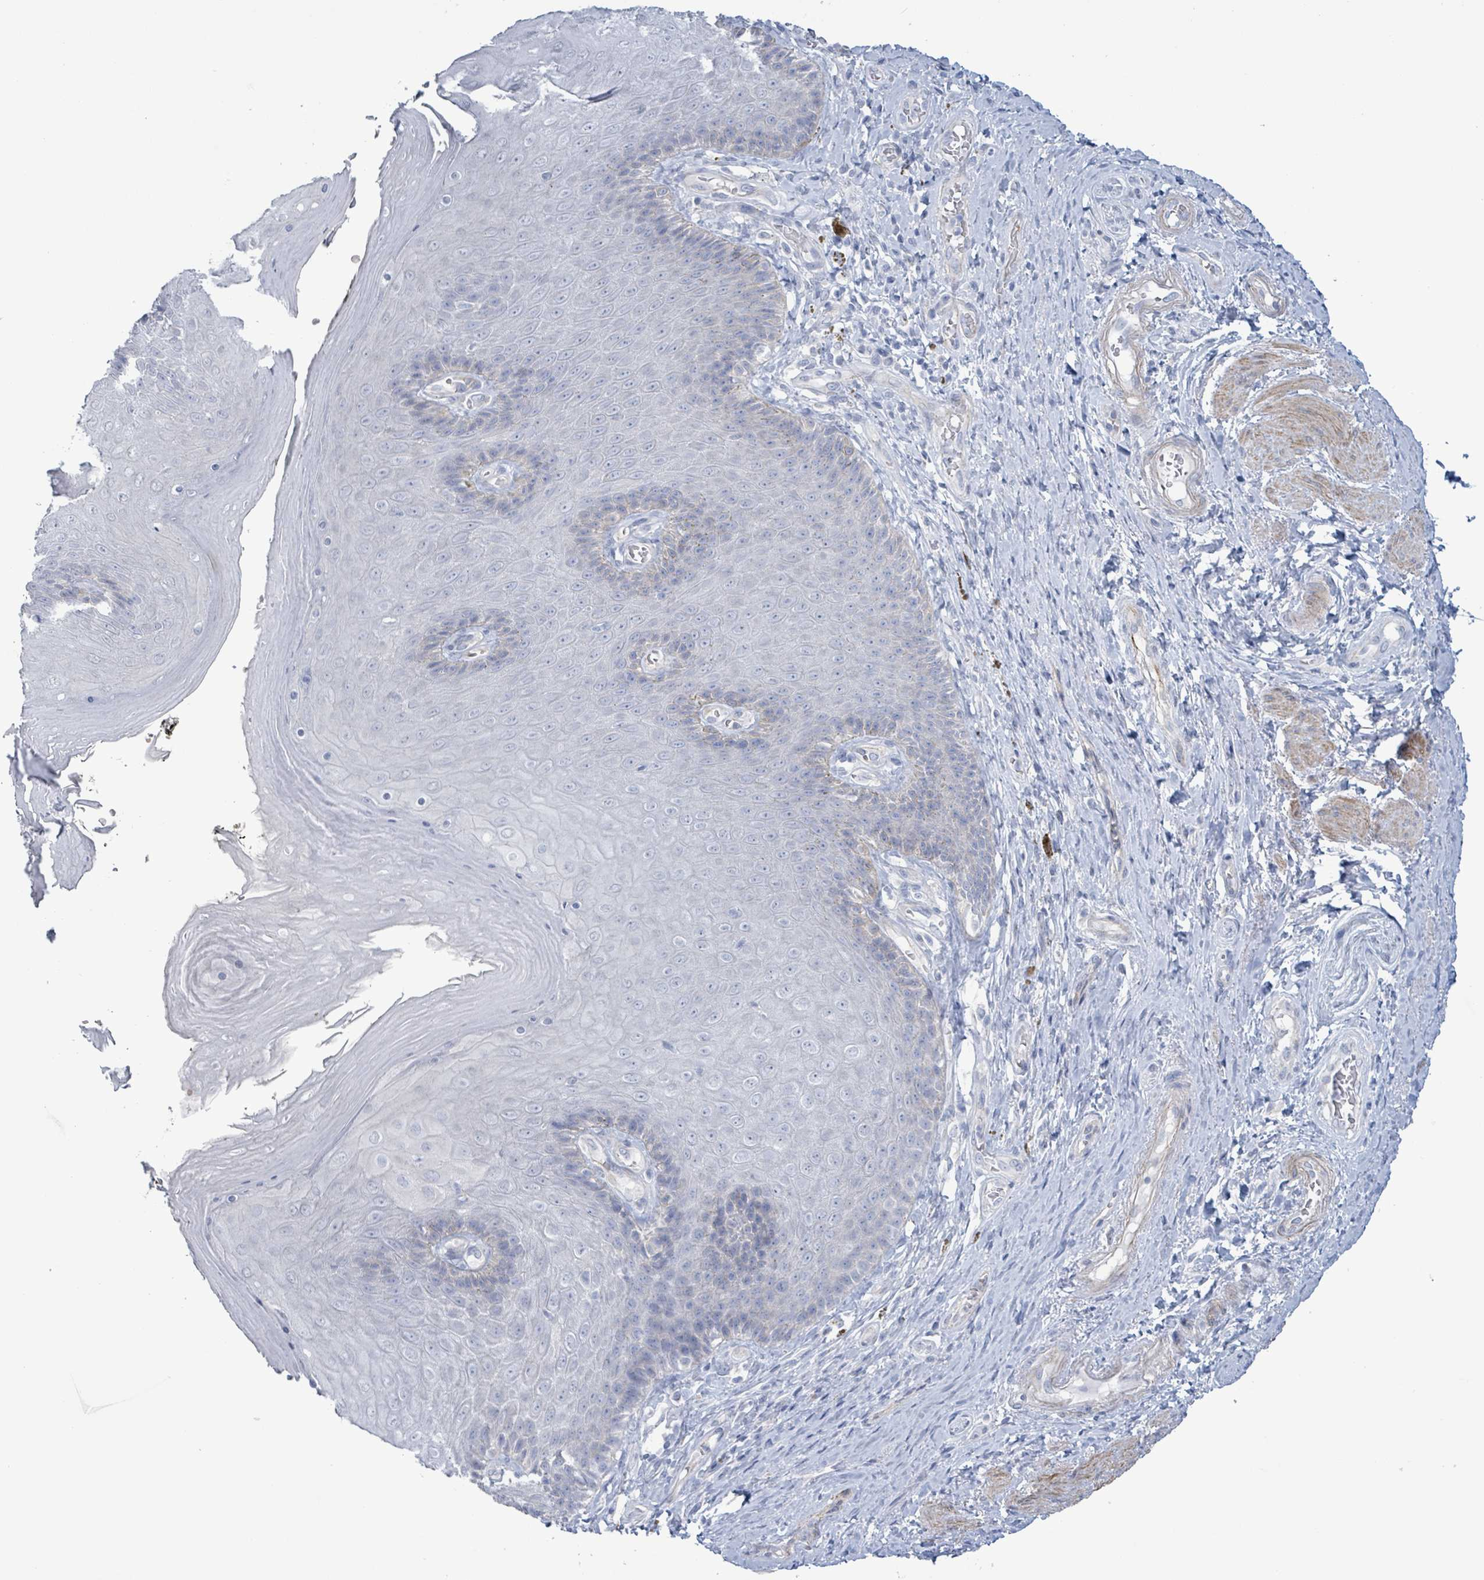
{"staining": {"intensity": "negative", "quantity": "none", "location": "none"}, "tissue": "skin", "cell_type": "Epidermal cells", "image_type": "normal", "snomed": [{"axis": "morphology", "description": "Normal tissue, NOS"}, {"axis": "topography", "description": "Anal"}, {"axis": "topography", "description": "Peripheral nerve tissue"}], "caption": "Immunohistochemical staining of normal human skin shows no significant staining in epidermal cells.", "gene": "PKLR", "patient": {"sex": "male", "age": 53}}